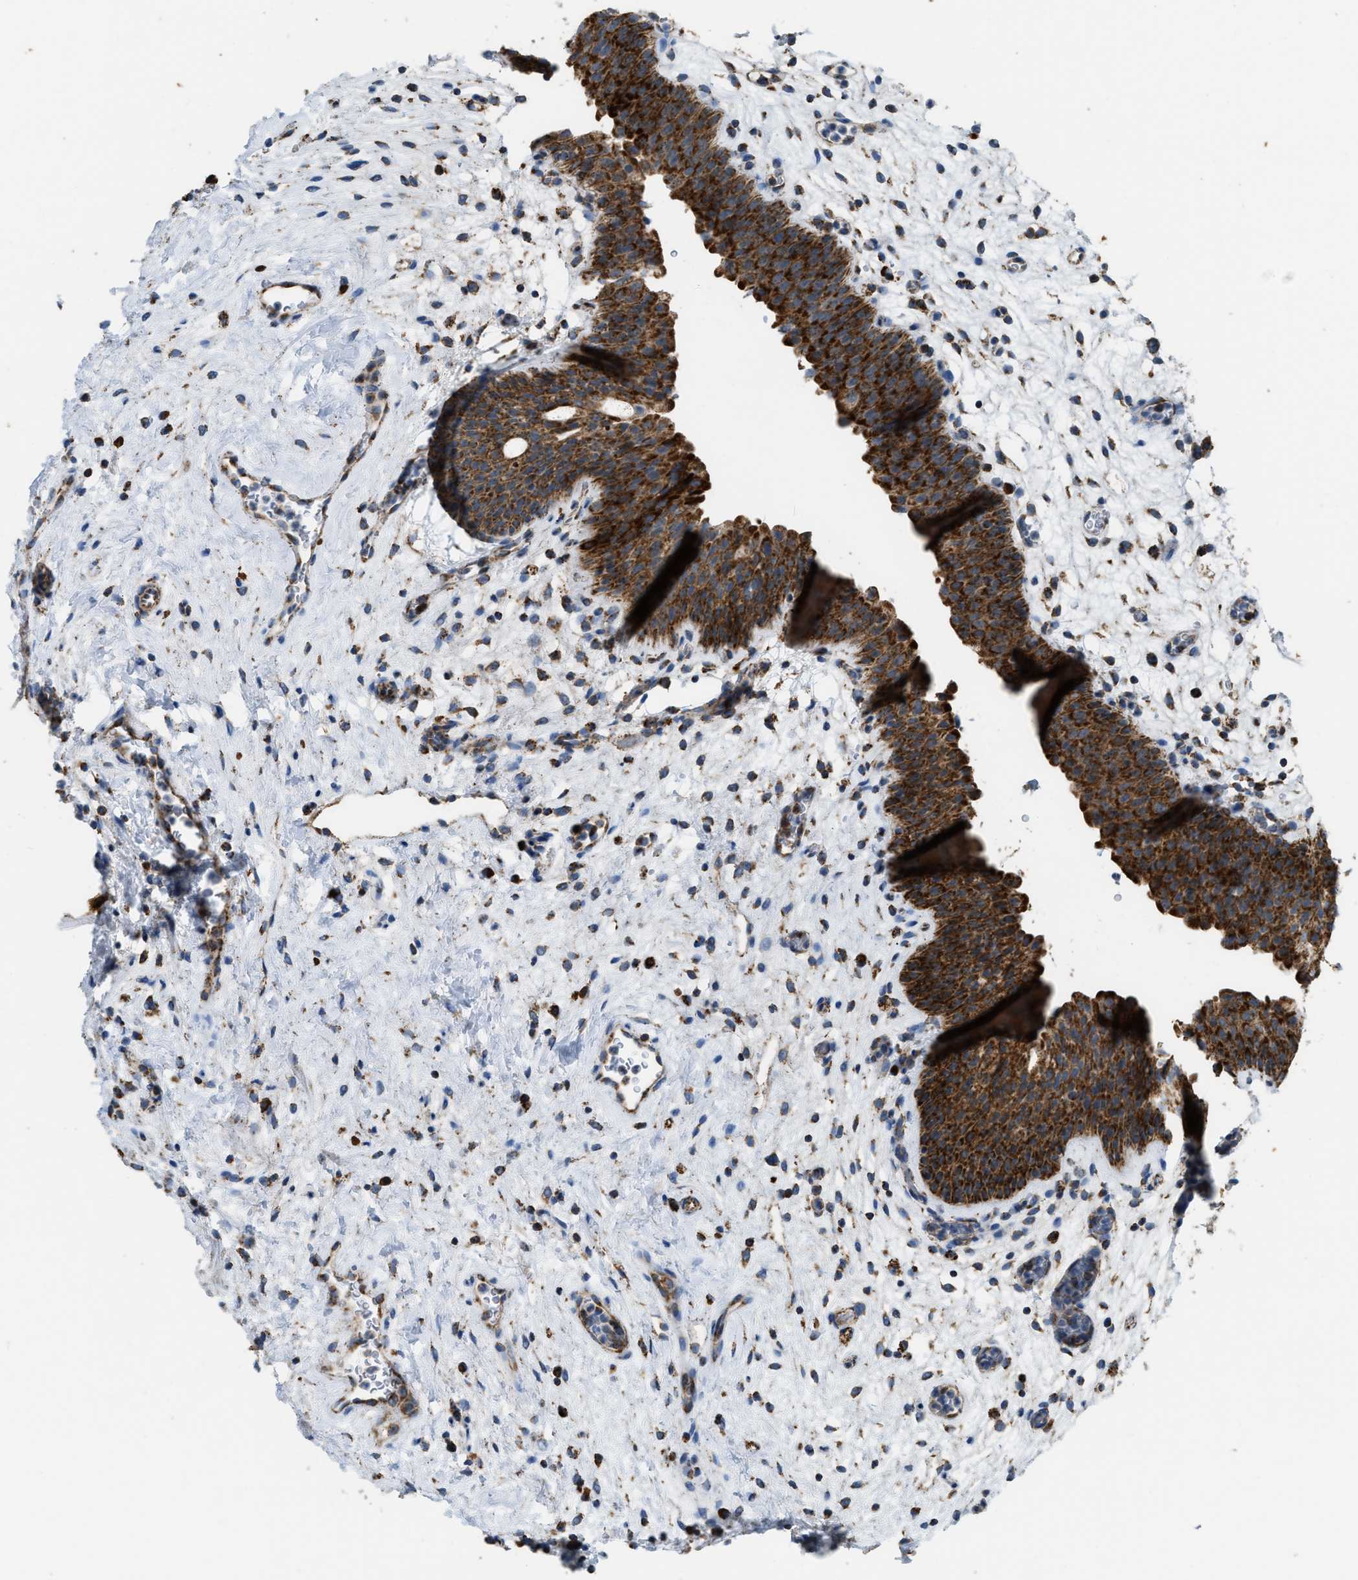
{"staining": {"intensity": "strong", "quantity": ">75%", "location": "cytoplasmic/membranous"}, "tissue": "urinary bladder", "cell_type": "Urothelial cells", "image_type": "normal", "snomed": [{"axis": "morphology", "description": "Normal tissue, NOS"}, {"axis": "topography", "description": "Urinary bladder"}], "caption": "IHC image of benign urinary bladder: urinary bladder stained using IHC shows high levels of strong protein expression localized specifically in the cytoplasmic/membranous of urothelial cells, appearing as a cytoplasmic/membranous brown color.", "gene": "ETFB", "patient": {"sex": "male", "age": 37}}